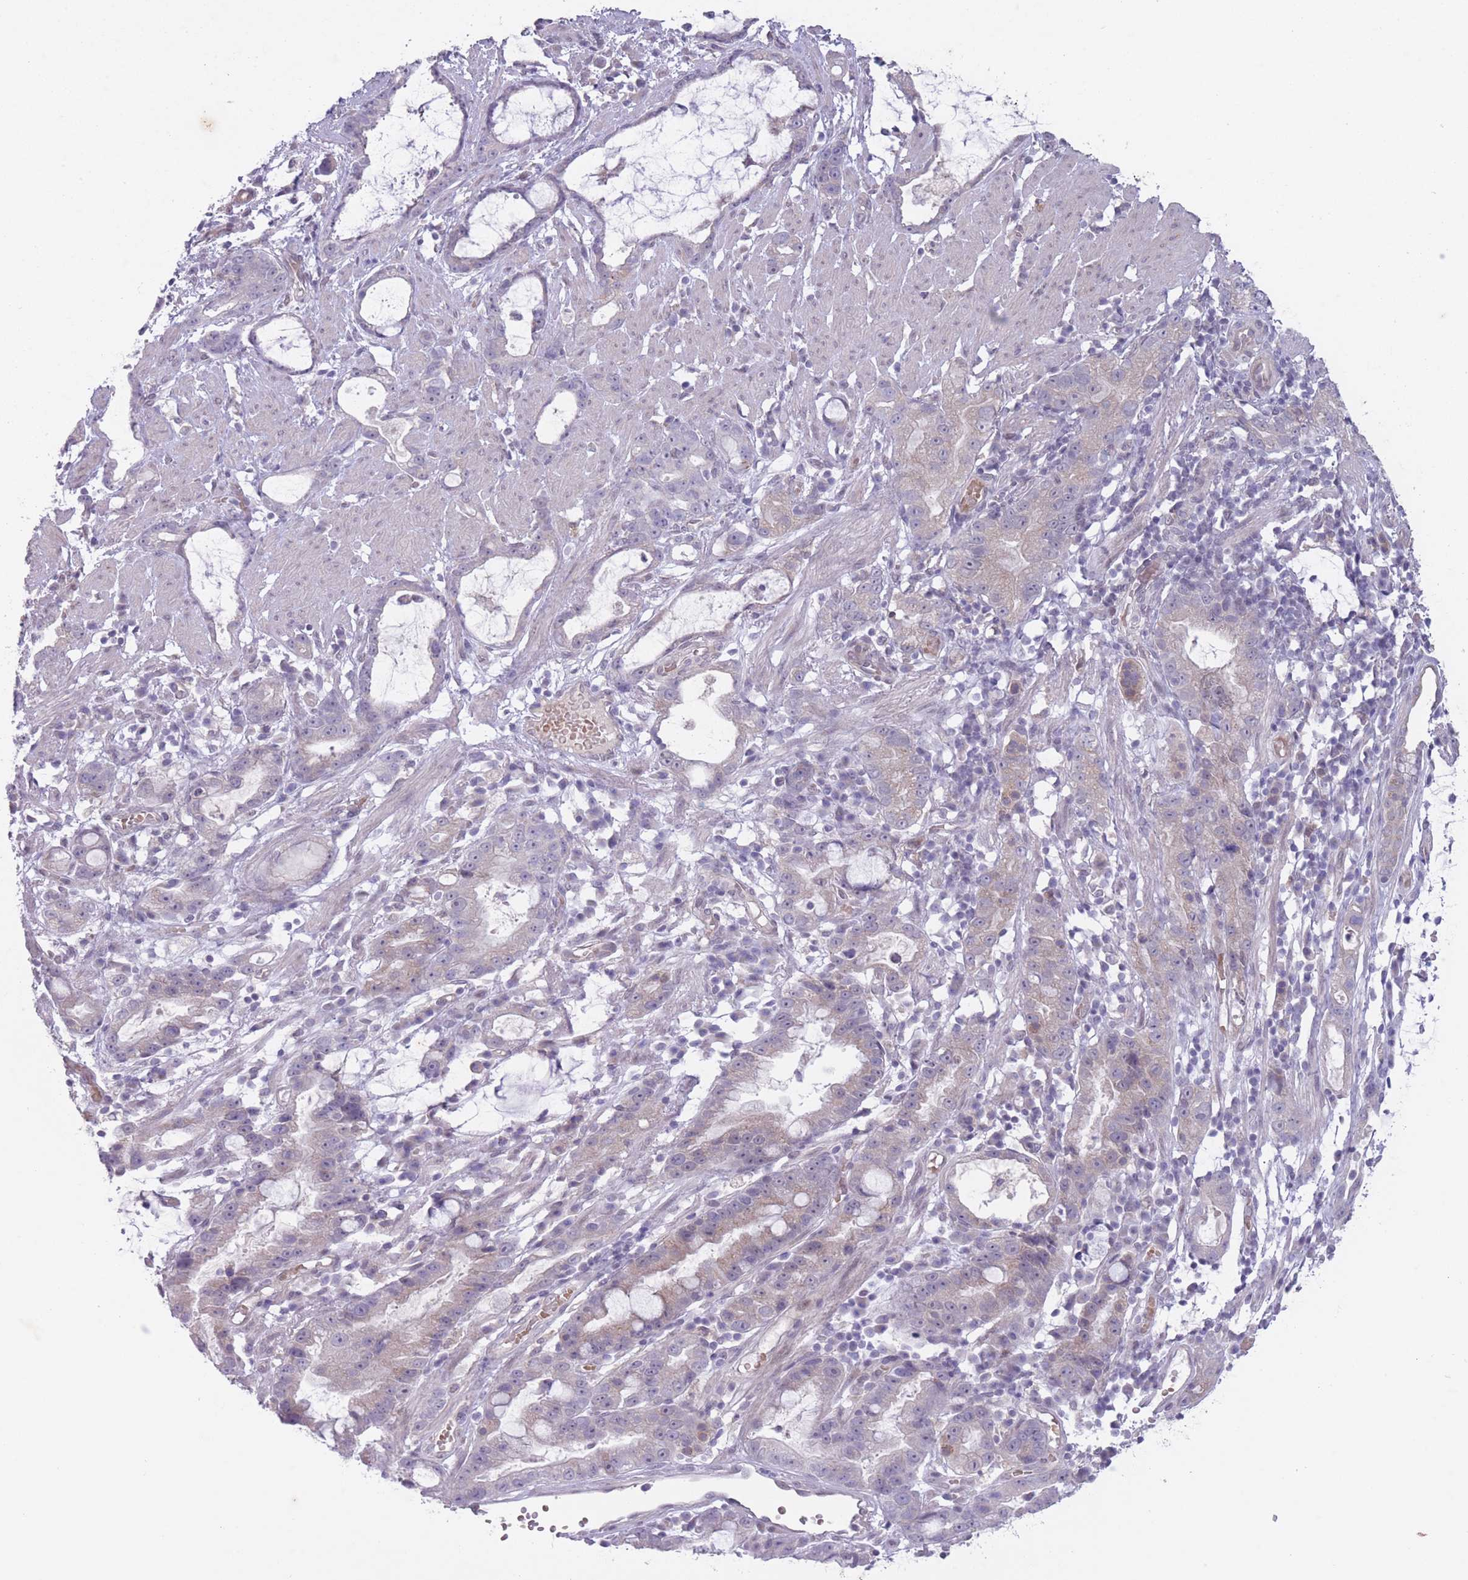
{"staining": {"intensity": "weak", "quantity": "<25%", "location": "cytoplasmic/membranous"}, "tissue": "stomach cancer", "cell_type": "Tumor cells", "image_type": "cancer", "snomed": [{"axis": "morphology", "description": "Adenocarcinoma, NOS"}, {"axis": "topography", "description": "Stomach"}], "caption": "DAB immunohistochemical staining of human adenocarcinoma (stomach) demonstrates no significant positivity in tumor cells. (DAB IHC, high magnification).", "gene": "ARPIN", "patient": {"sex": "male", "age": 55}}